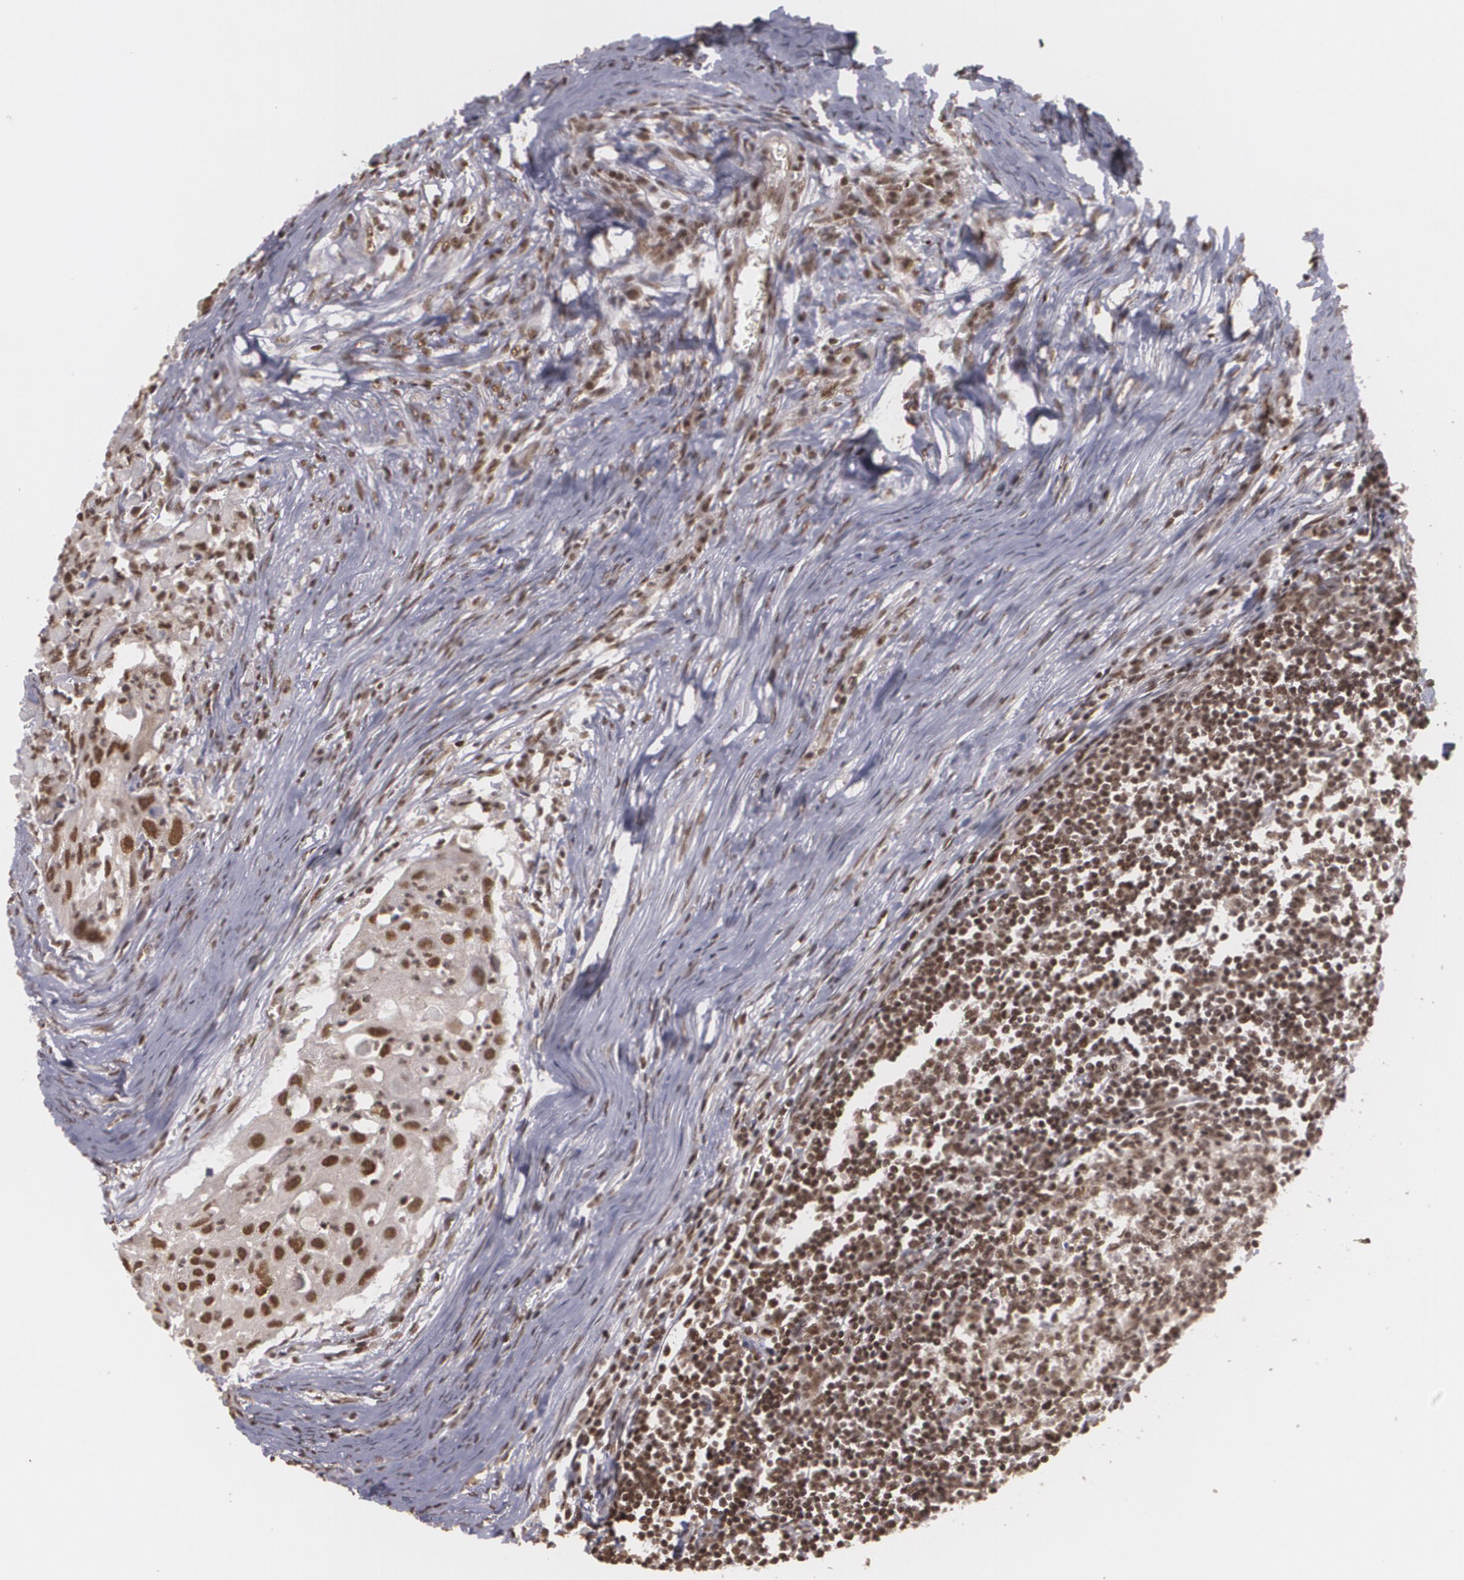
{"staining": {"intensity": "strong", "quantity": ">75%", "location": "nuclear"}, "tissue": "head and neck cancer", "cell_type": "Tumor cells", "image_type": "cancer", "snomed": [{"axis": "morphology", "description": "Squamous cell carcinoma, NOS"}, {"axis": "topography", "description": "Head-Neck"}], "caption": "Protein expression analysis of head and neck cancer exhibits strong nuclear positivity in about >75% of tumor cells.", "gene": "RXRB", "patient": {"sex": "male", "age": 64}}